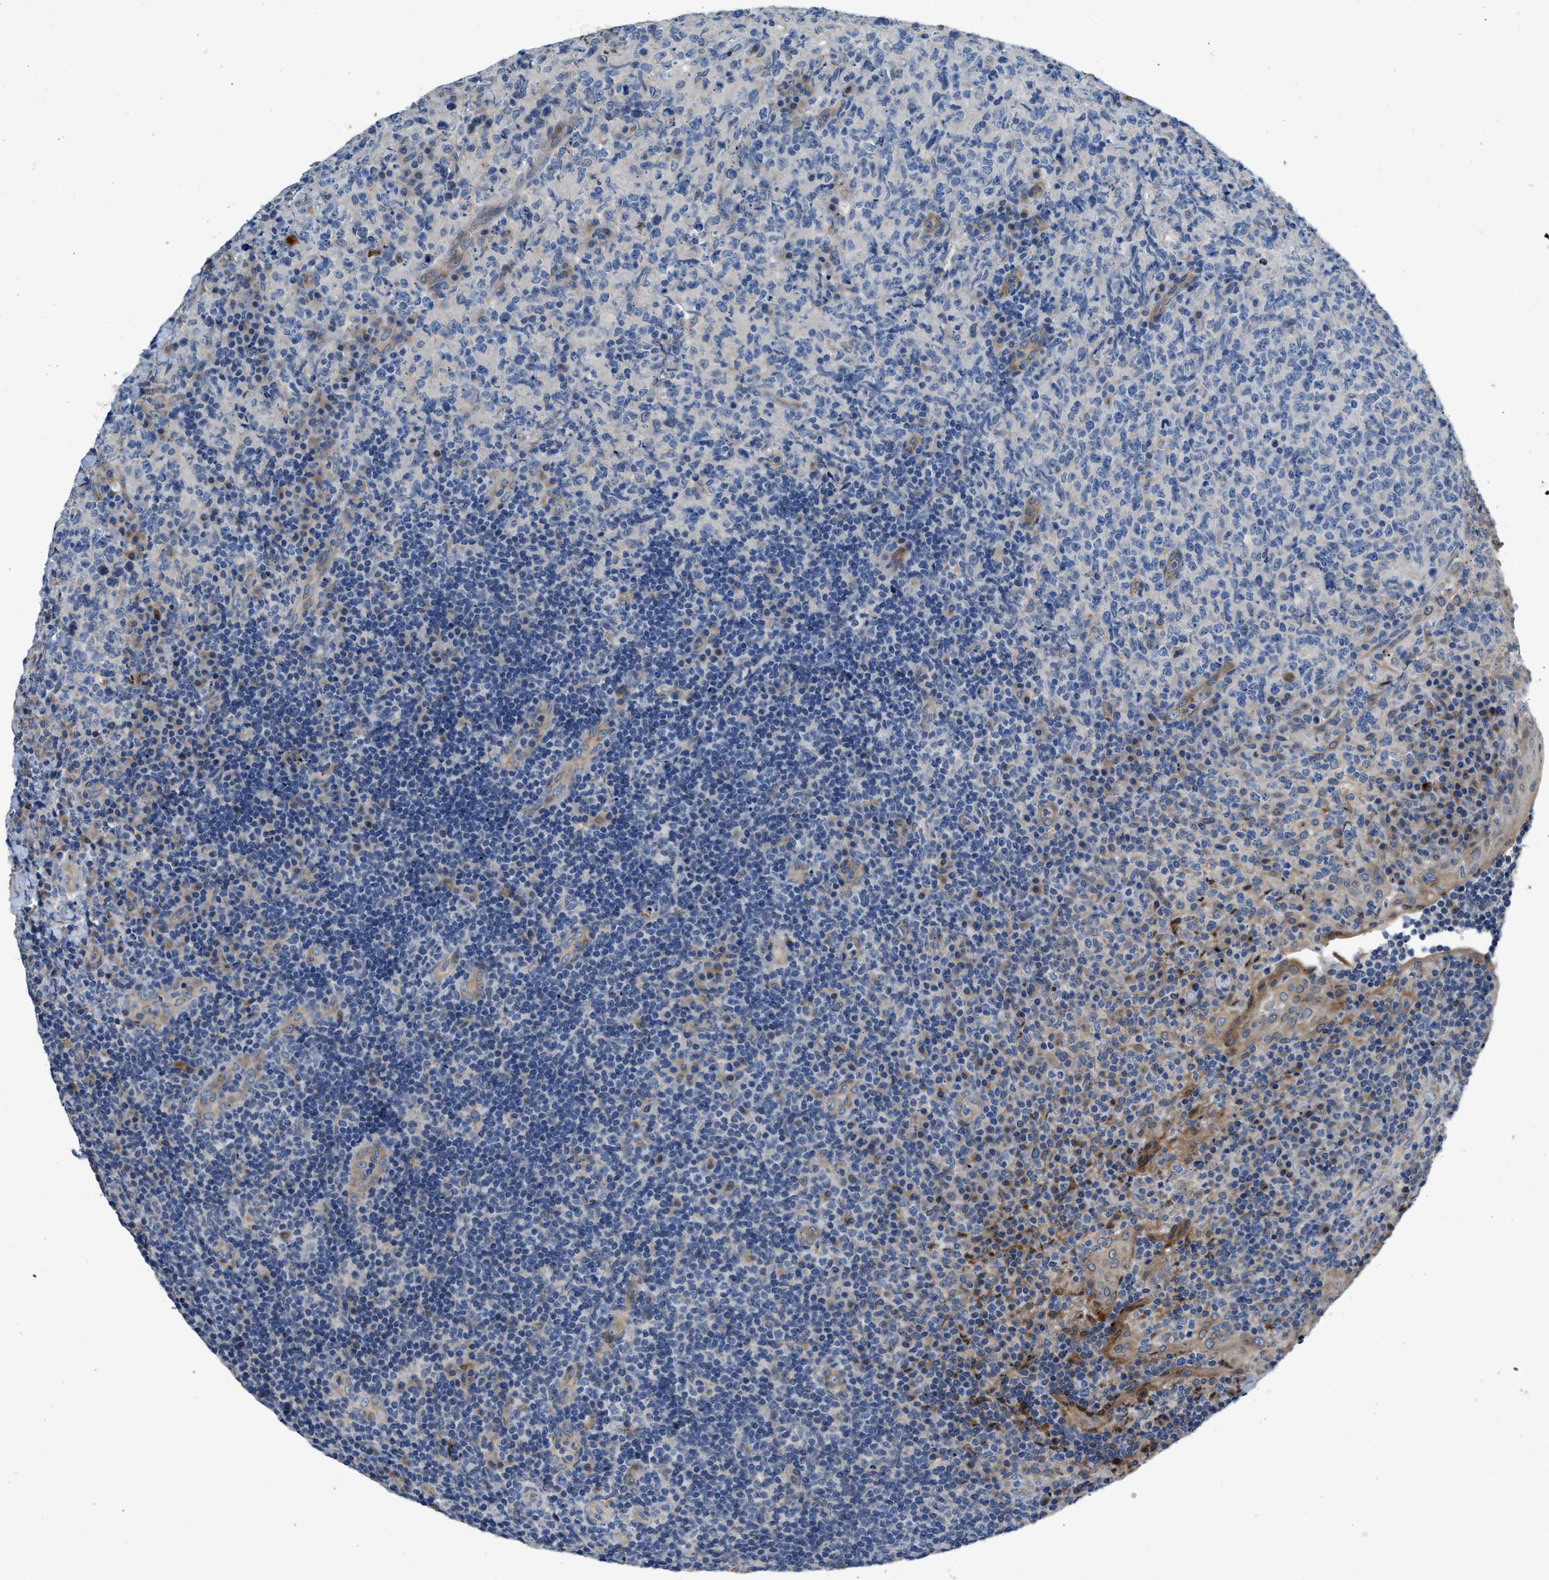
{"staining": {"intensity": "negative", "quantity": "none", "location": "none"}, "tissue": "lymphoma", "cell_type": "Tumor cells", "image_type": "cancer", "snomed": [{"axis": "morphology", "description": "Malignant lymphoma, non-Hodgkin's type, High grade"}, {"axis": "topography", "description": "Tonsil"}], "caption": "This photomicrograph is of lymphoma stained with immunohistochemistry (IHC) to label a protein in brown with the nuclei are counter-stained blue. There is no staining in tumor cells.", "gene": "GGCX", "patient": {"sex": "female", "age": 36}}